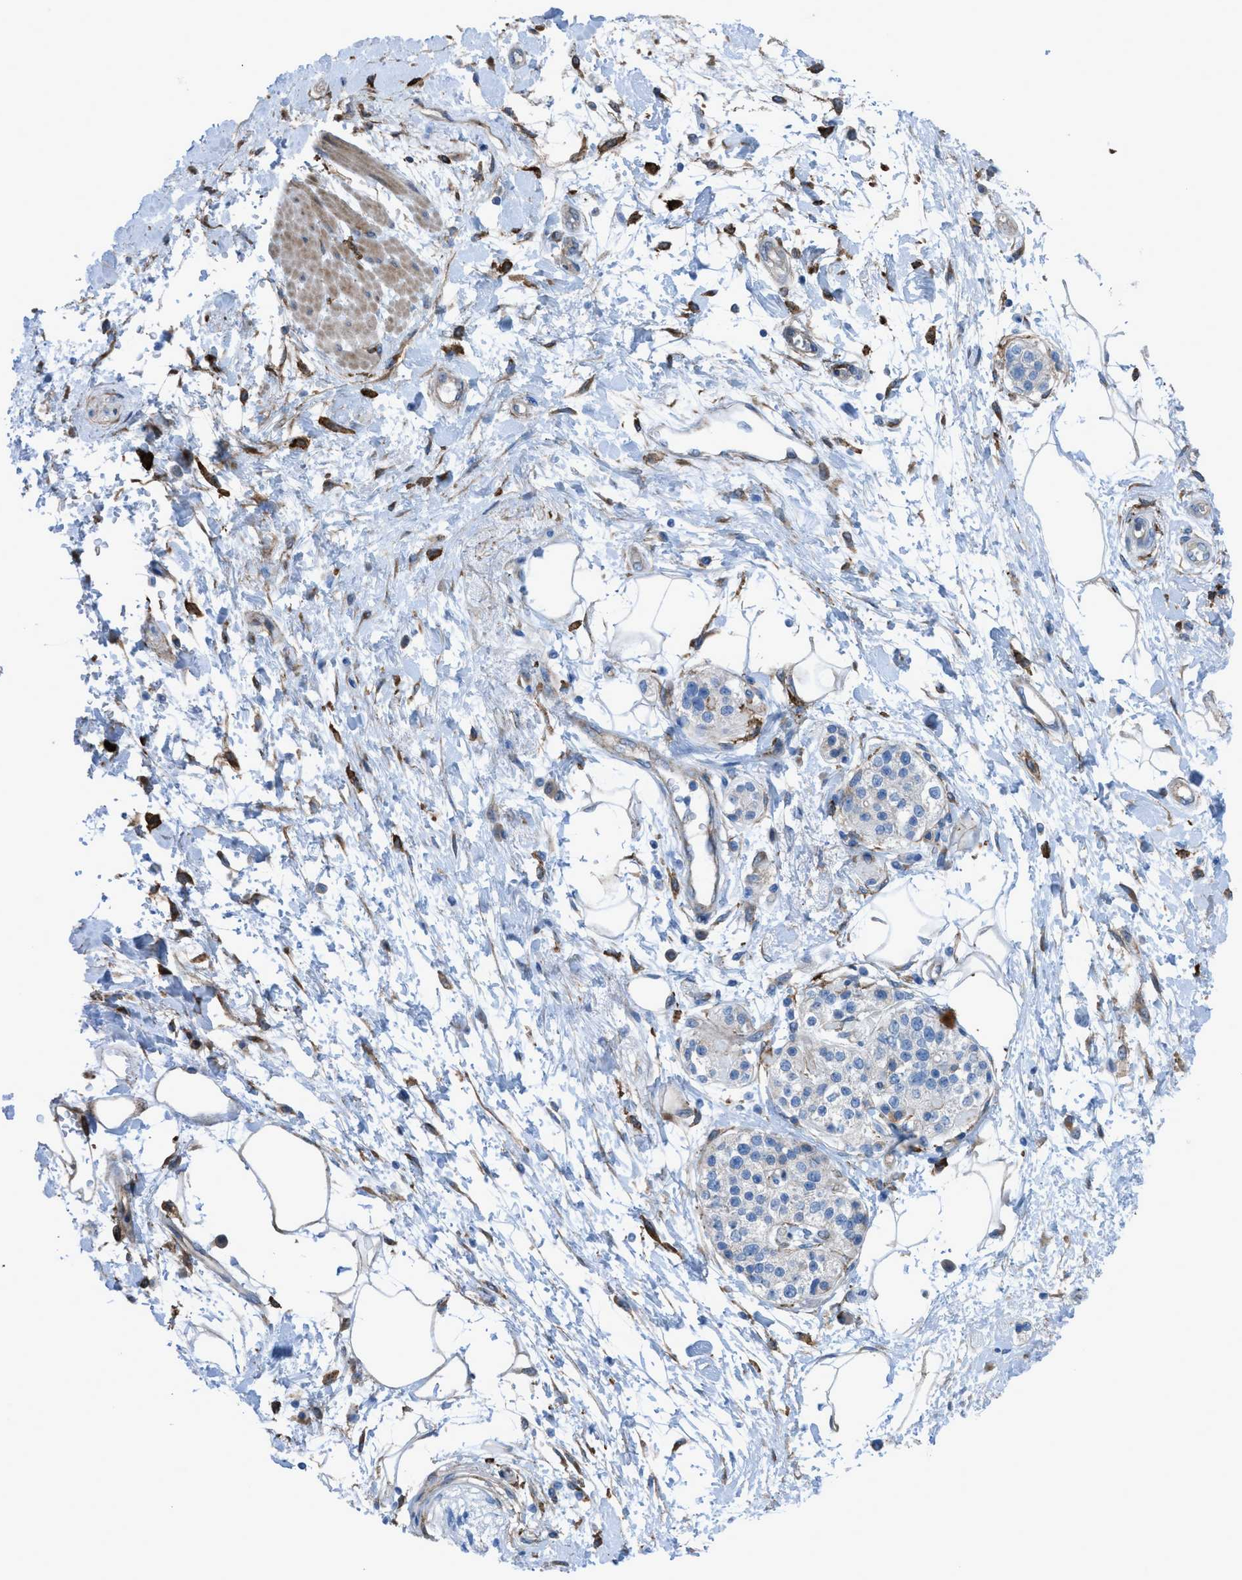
{"staining": {"intensity": "moderate", "quantity": "<25%", "location": "cytoplasmic/membranous"}, "tissue": "adipose tissue", "cell_type": "Adipocytes", "image_type": "normal", "snomed": [{"axis": "morphology", "description": "Normal tissue, NOS"}, {"axis": "morphology", "description": "Adenocarcinoma, NOS"}, {"axis": "topography", "description": "Duodenum"}, {"axis": "topography", "description": "Peripheral nerve tissue"}], "caption": "Unremarkable adipose tissue was stained to show a protein in brown. There is low levels of moderate cytoplasmic/membranous staining in about <25% of adipocytes. (DAB IHC, brown staining for protein, blue staining for nuclei).", "gene": "EGFR", "patient": {"sex": "female", "age": 60}}